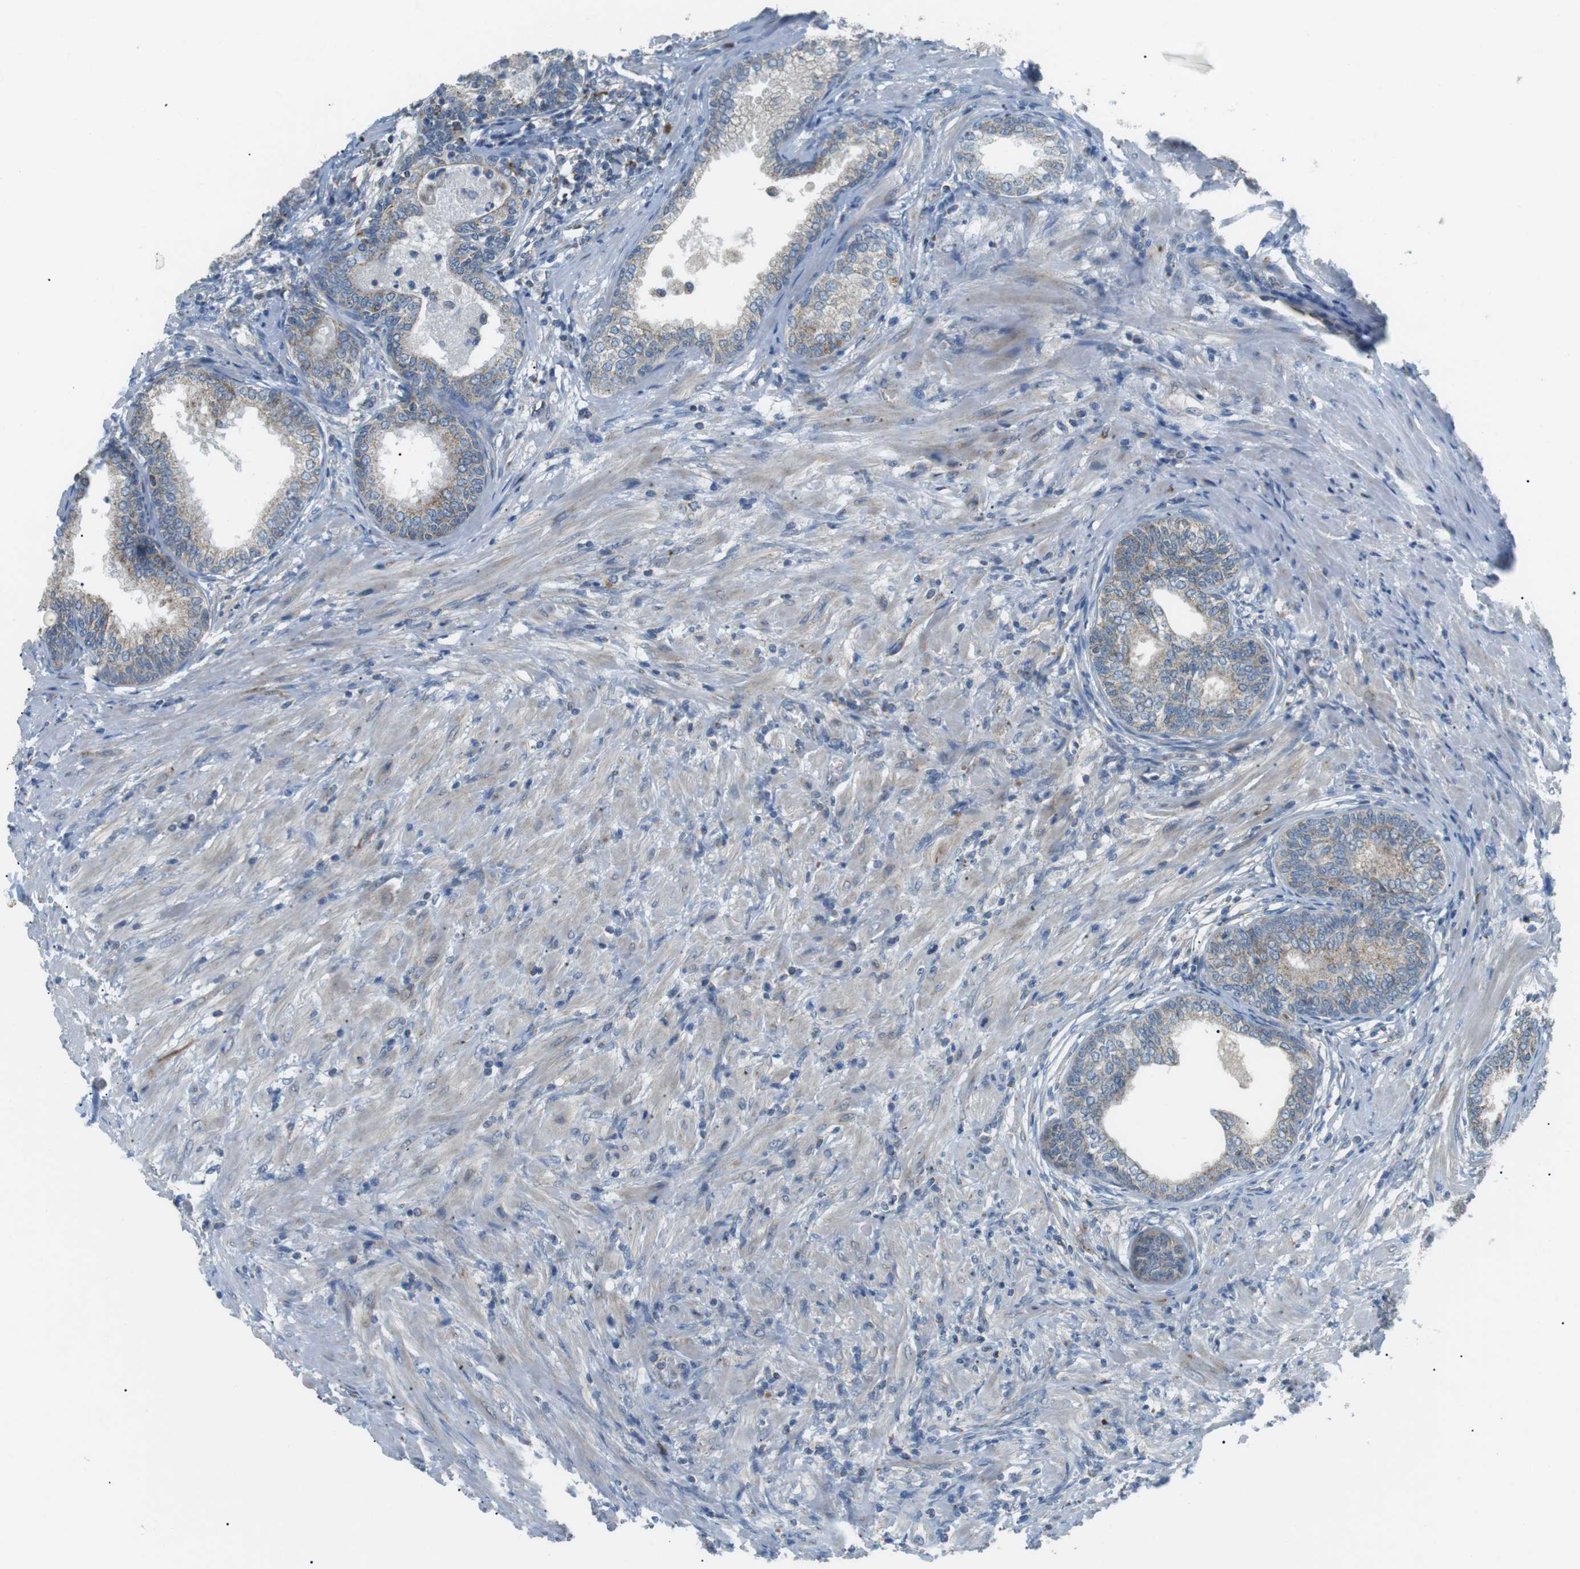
{"staining": {"intensity": "weak", "quantity": "25%-75%", "location": "cytoplasmic/membranous"}, "tissue": "prostate", "cell_type": "Glandular cells", "image_type": "normal", "snomed": [{"axis": "morphology", "description": "Normal tissue, NOS"}, {"axis": "topography", "description": "Prostate"}], "caption": "High-power microscopy captured an immunohistochemistry photomicrograph of normal prostate, revealing weak cytoplasmic/membranous expression in about 25%-75% of glandular cells.", "gene": "BACE1", "patient": {"sex": "male", "age": 76}}